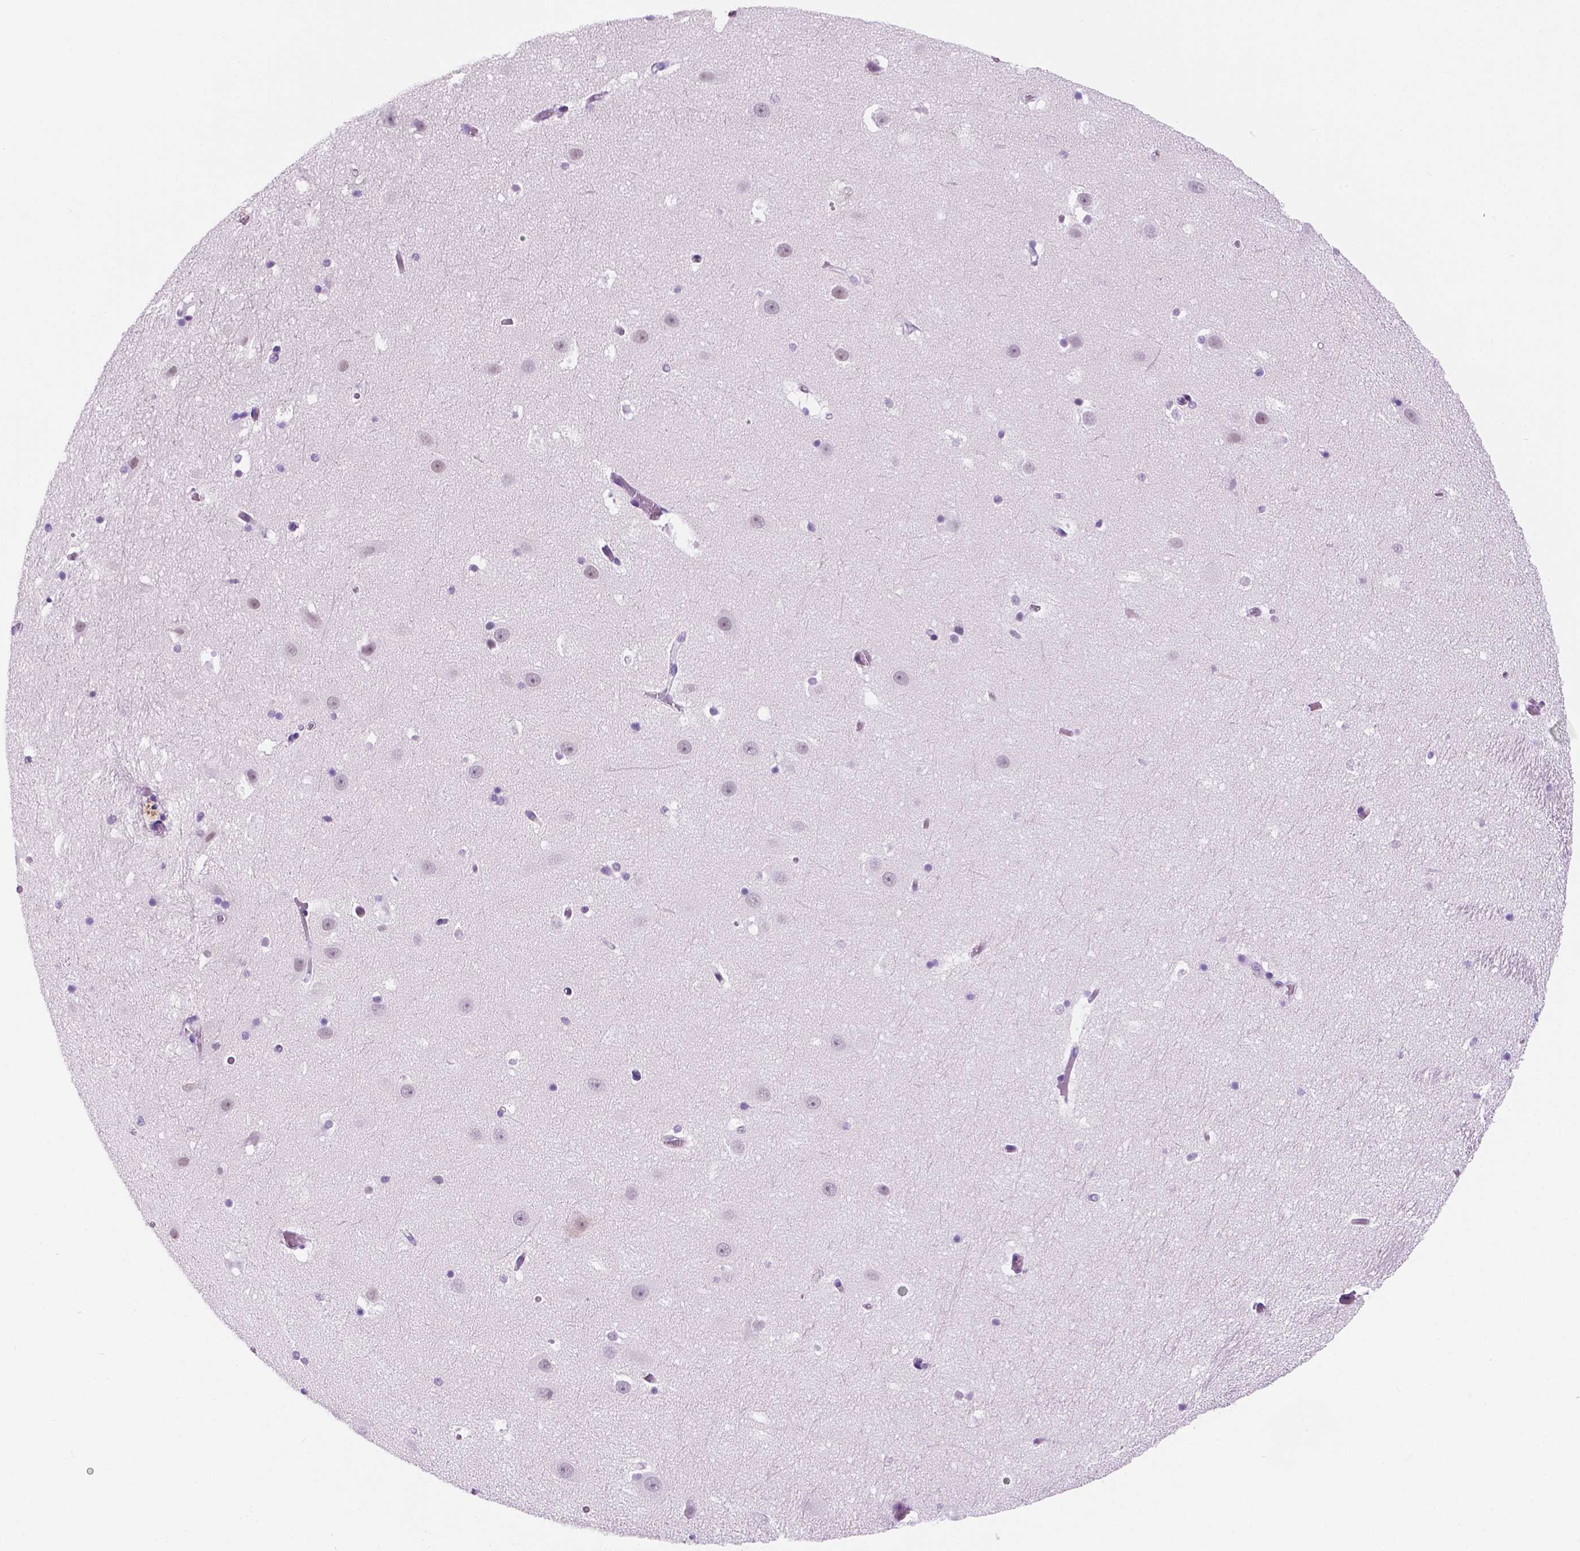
{"staining": {"intensity": "negative", "quantity": "none", "location": "none"}, "tissue": "hippocampus", "cell_type": "Glial cells", "image_type": "normal", "snomed": [{"axis": "morphology", "description": "Normal tissue, NOS"}, {"axis": "topography", "description": "Hippocampus"}], "caption": "IHC of normal hippocampus demonstrates no positivity in glial cells. Brightfield microscopy of immunohistochemistry stained with DAB (3,3'-diaminobenzidine) (brown) and hematoxylin (blue), captured at high magnification.", "gene": "PPL", "patient": {"sex": "male", "age": 26}}